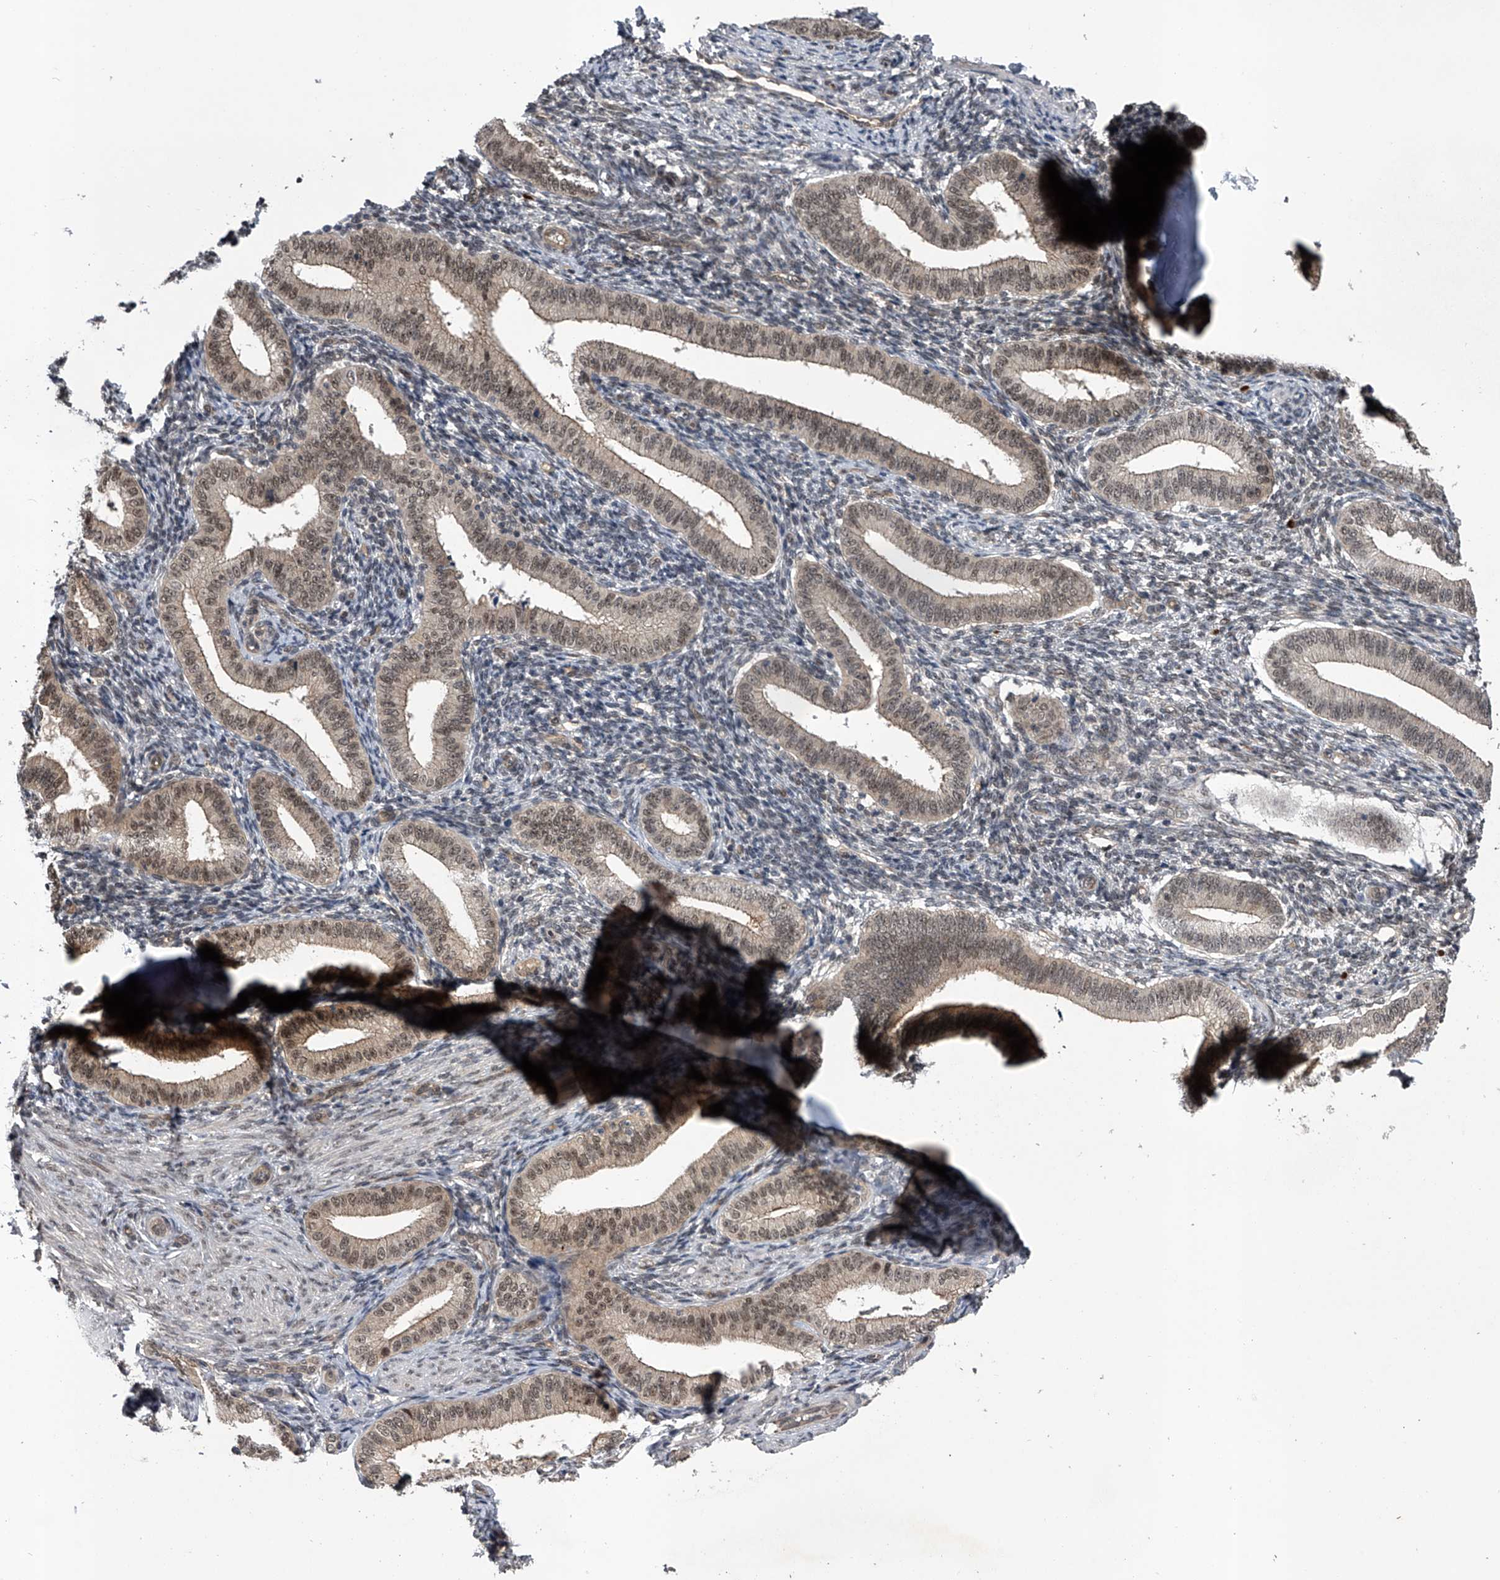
{"staining": {"intensity": "negative", "quantity": "none", "location": "none"}, "tissue": "endometrium", "cell_type": "Cells in endometrial stroma", "image_type": "normal", "snomed": [{"axis": "morphology", "description": "Normal tissue, NOS"}, {"axis": "topography", "description": "Endometrium"}], "caption": "Endometrium was stained to show a protein in brown. There is no significant positivity in cells in endometrial stroma. (DAB IHC, high magnification).", "gene": "SLC12A8", "patient": {"sex": "female", "age": 39}}